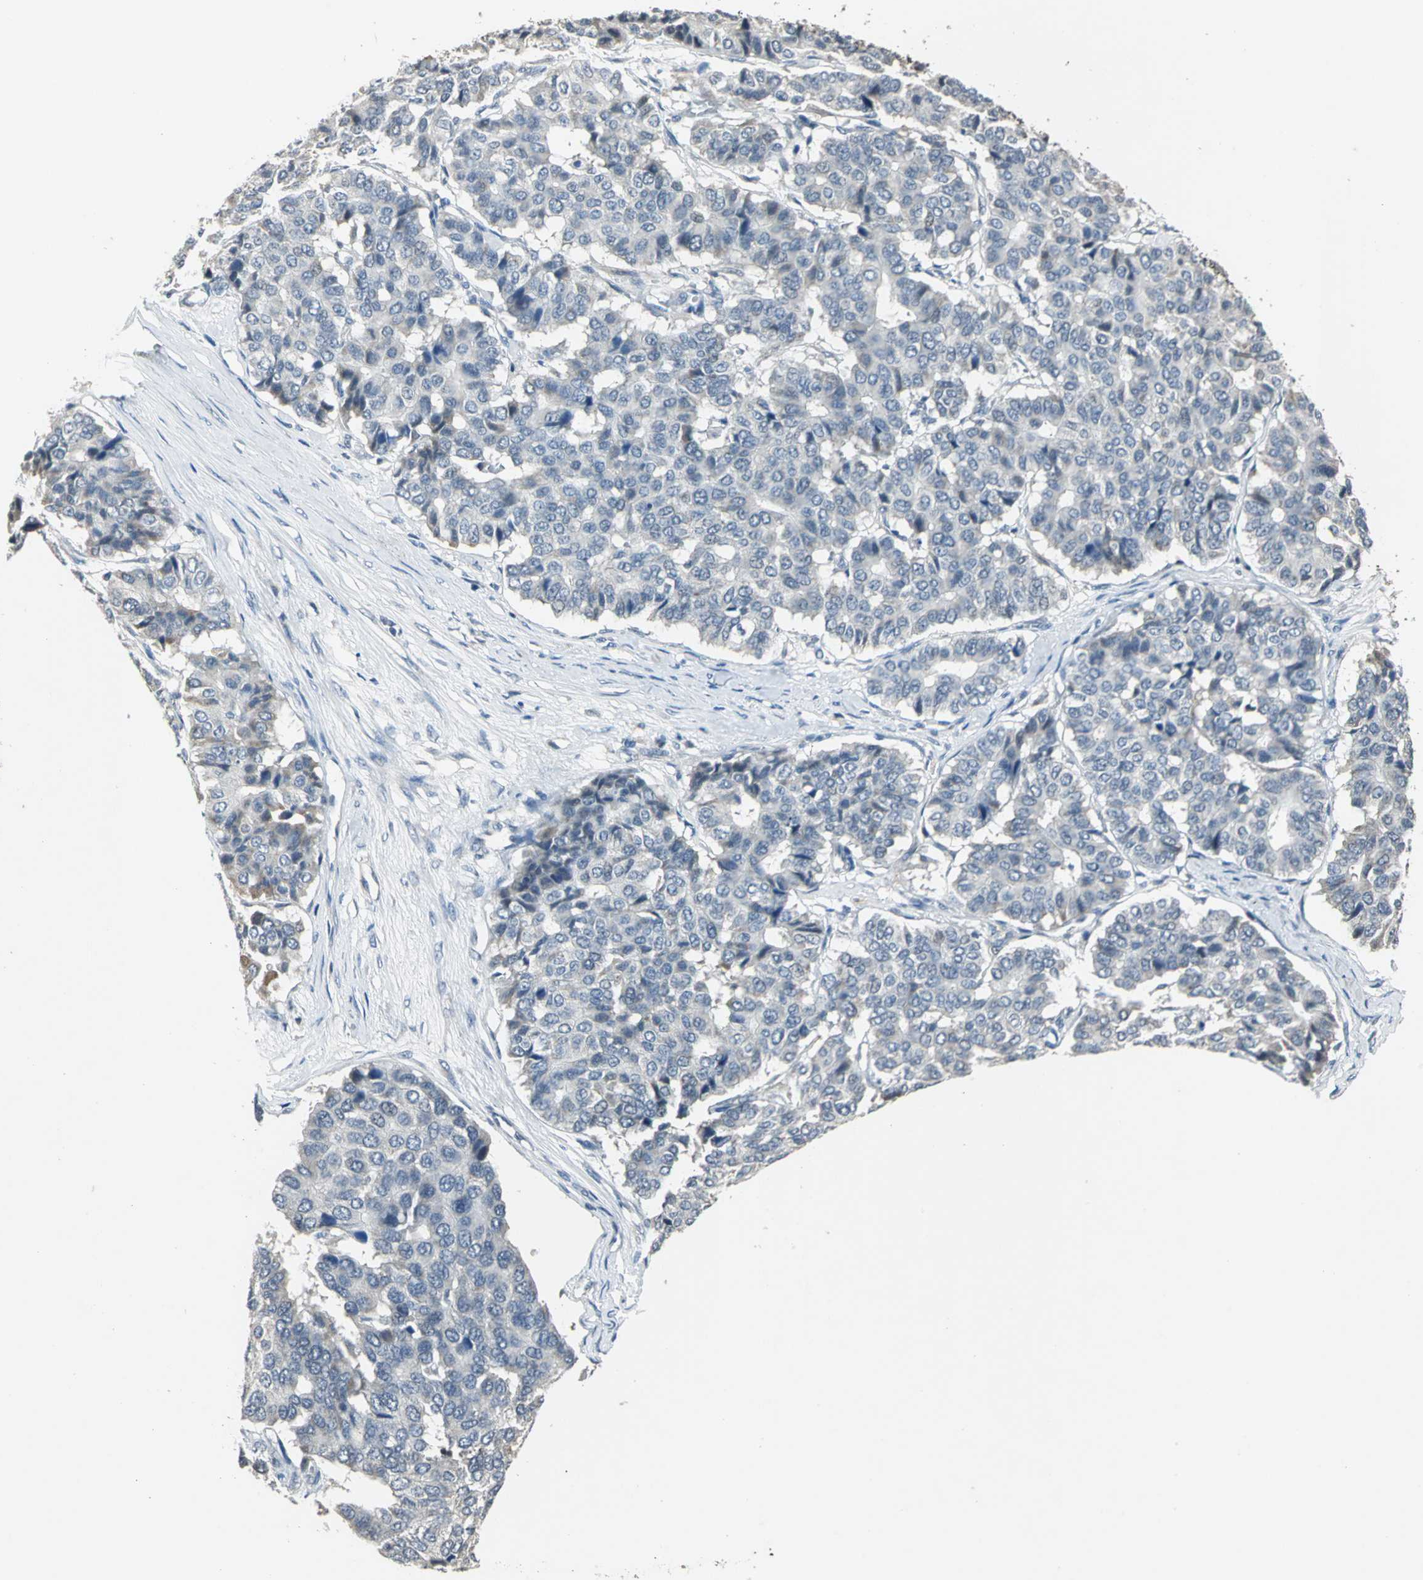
{"staining": {"intensity": "weak", "quantity": "<25%", "location": "cytoplasmic/membranous"}, "tissue": "pancreatic cancer", "cell_type": "Tumor cells", "image_type": "cancer", "snomed": [{"axis": "morphology", "description": "Adenocarcinoma, NOS"}, {"axis": "topography", "description": "Pancreas"}], "caption": "A high-resolution image shows IHC staining of pancreatic adenocarcinoma, which demonstrates no significant expression in tumor cells. The staining is performed using DAB (3,3'-diaminobenzidine) brown chromogen with nuclei counter-stained in using hematoxylin.", "gene": "JADE3", "patient": {"sex": "male", "age": 50}}